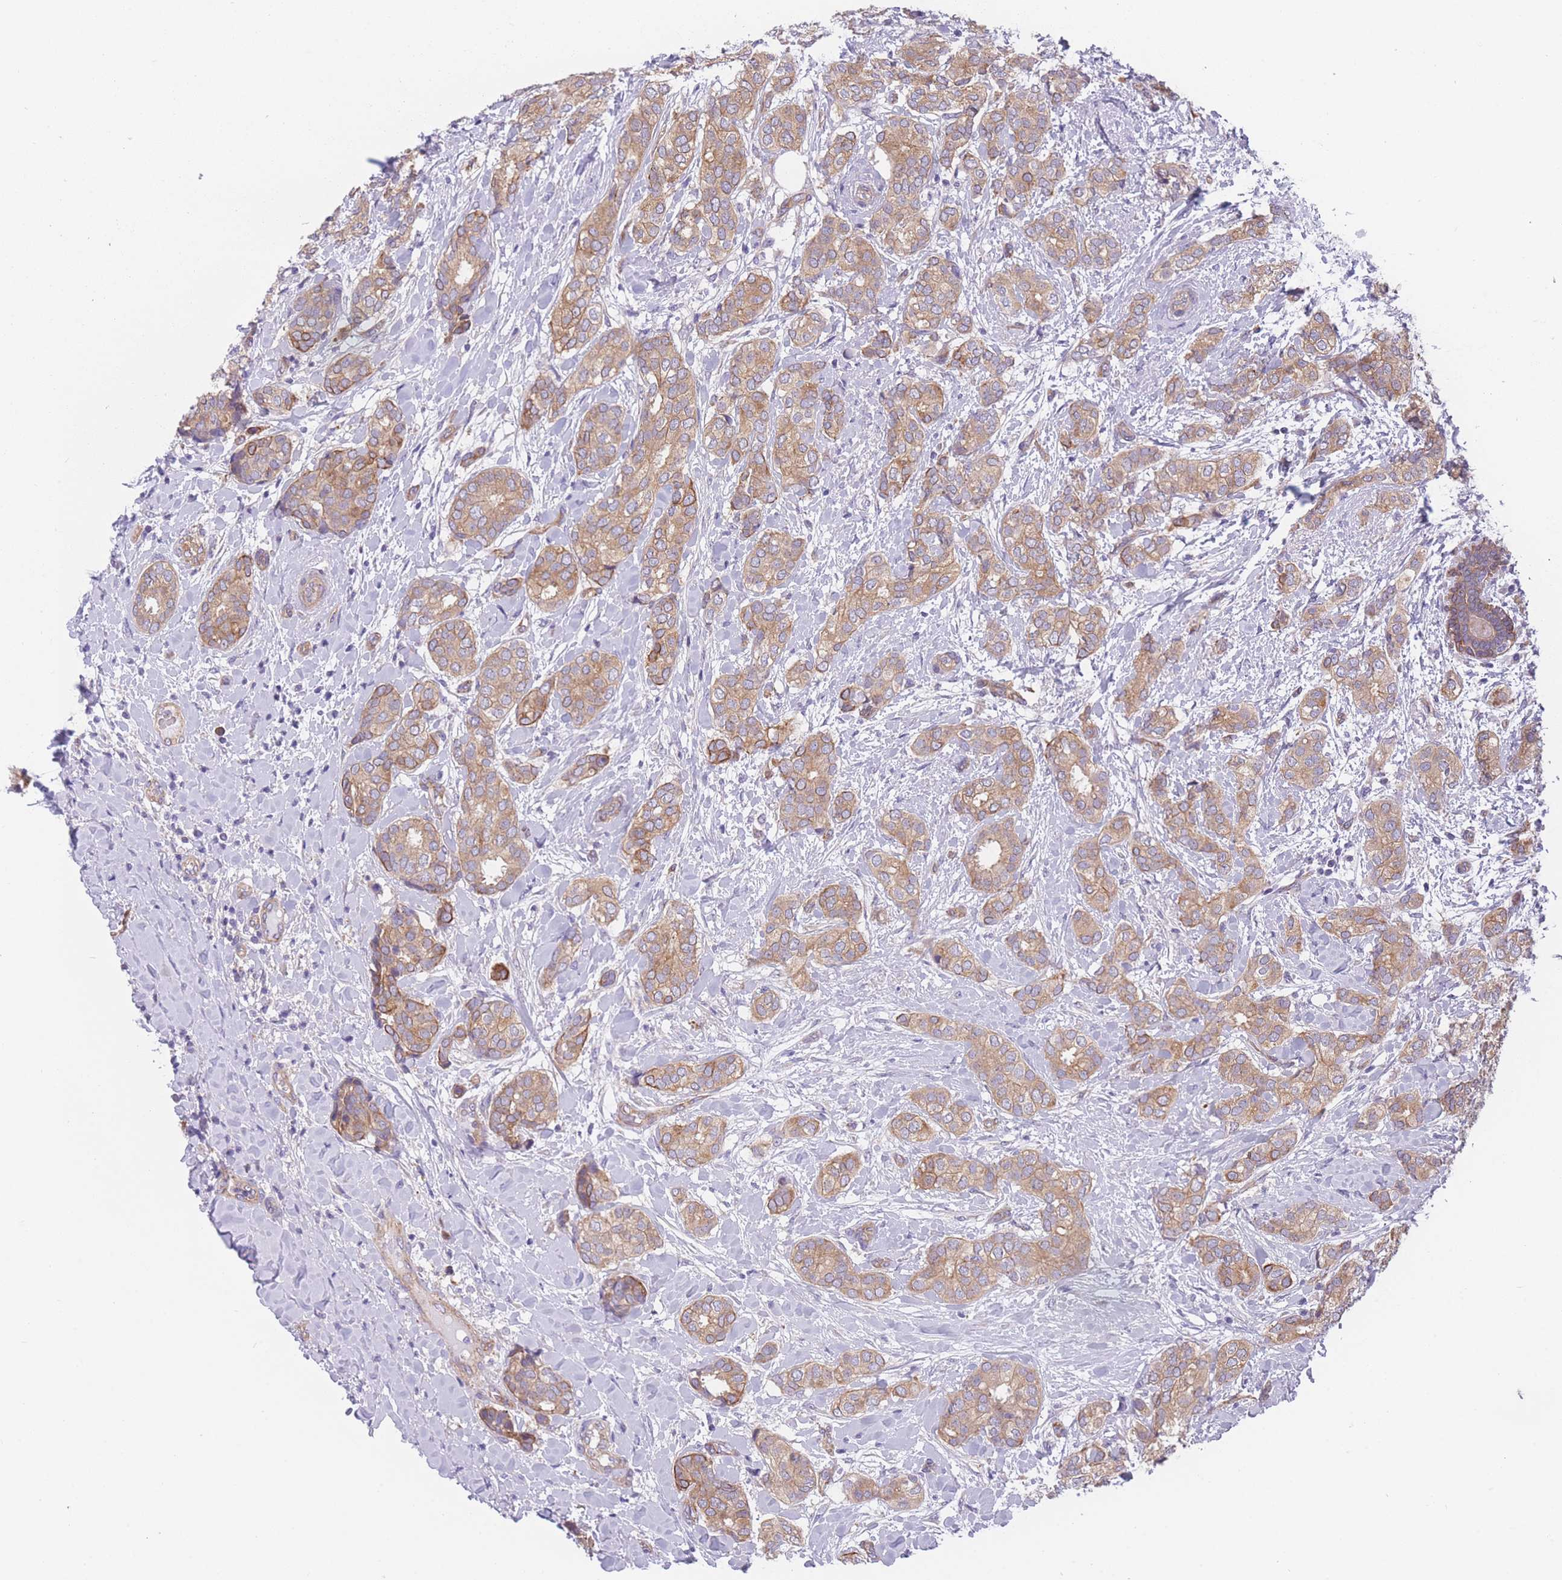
{"staining": {"intensity": "moderate", "quantity": ">75%", "location": "cytoplasmic/membranous"}, "tissue": "breast cancer", "cell_type": "Tumor cells", "image_type": "cancer", "snomed": [{"axis": "morphology", "description": "Duct carcinoma"}, {"axis": "topography", "description": "Breast"}], "caption": "Invasive ductal carcinoma (breast) was stained to show a protein in brown. There is medium levels of moderate cytoplasmic/membranous staining in approximately >75% of tumor cells.", "gene": "SERPINB3", "patient": {"sex": "female", "age": 73}}